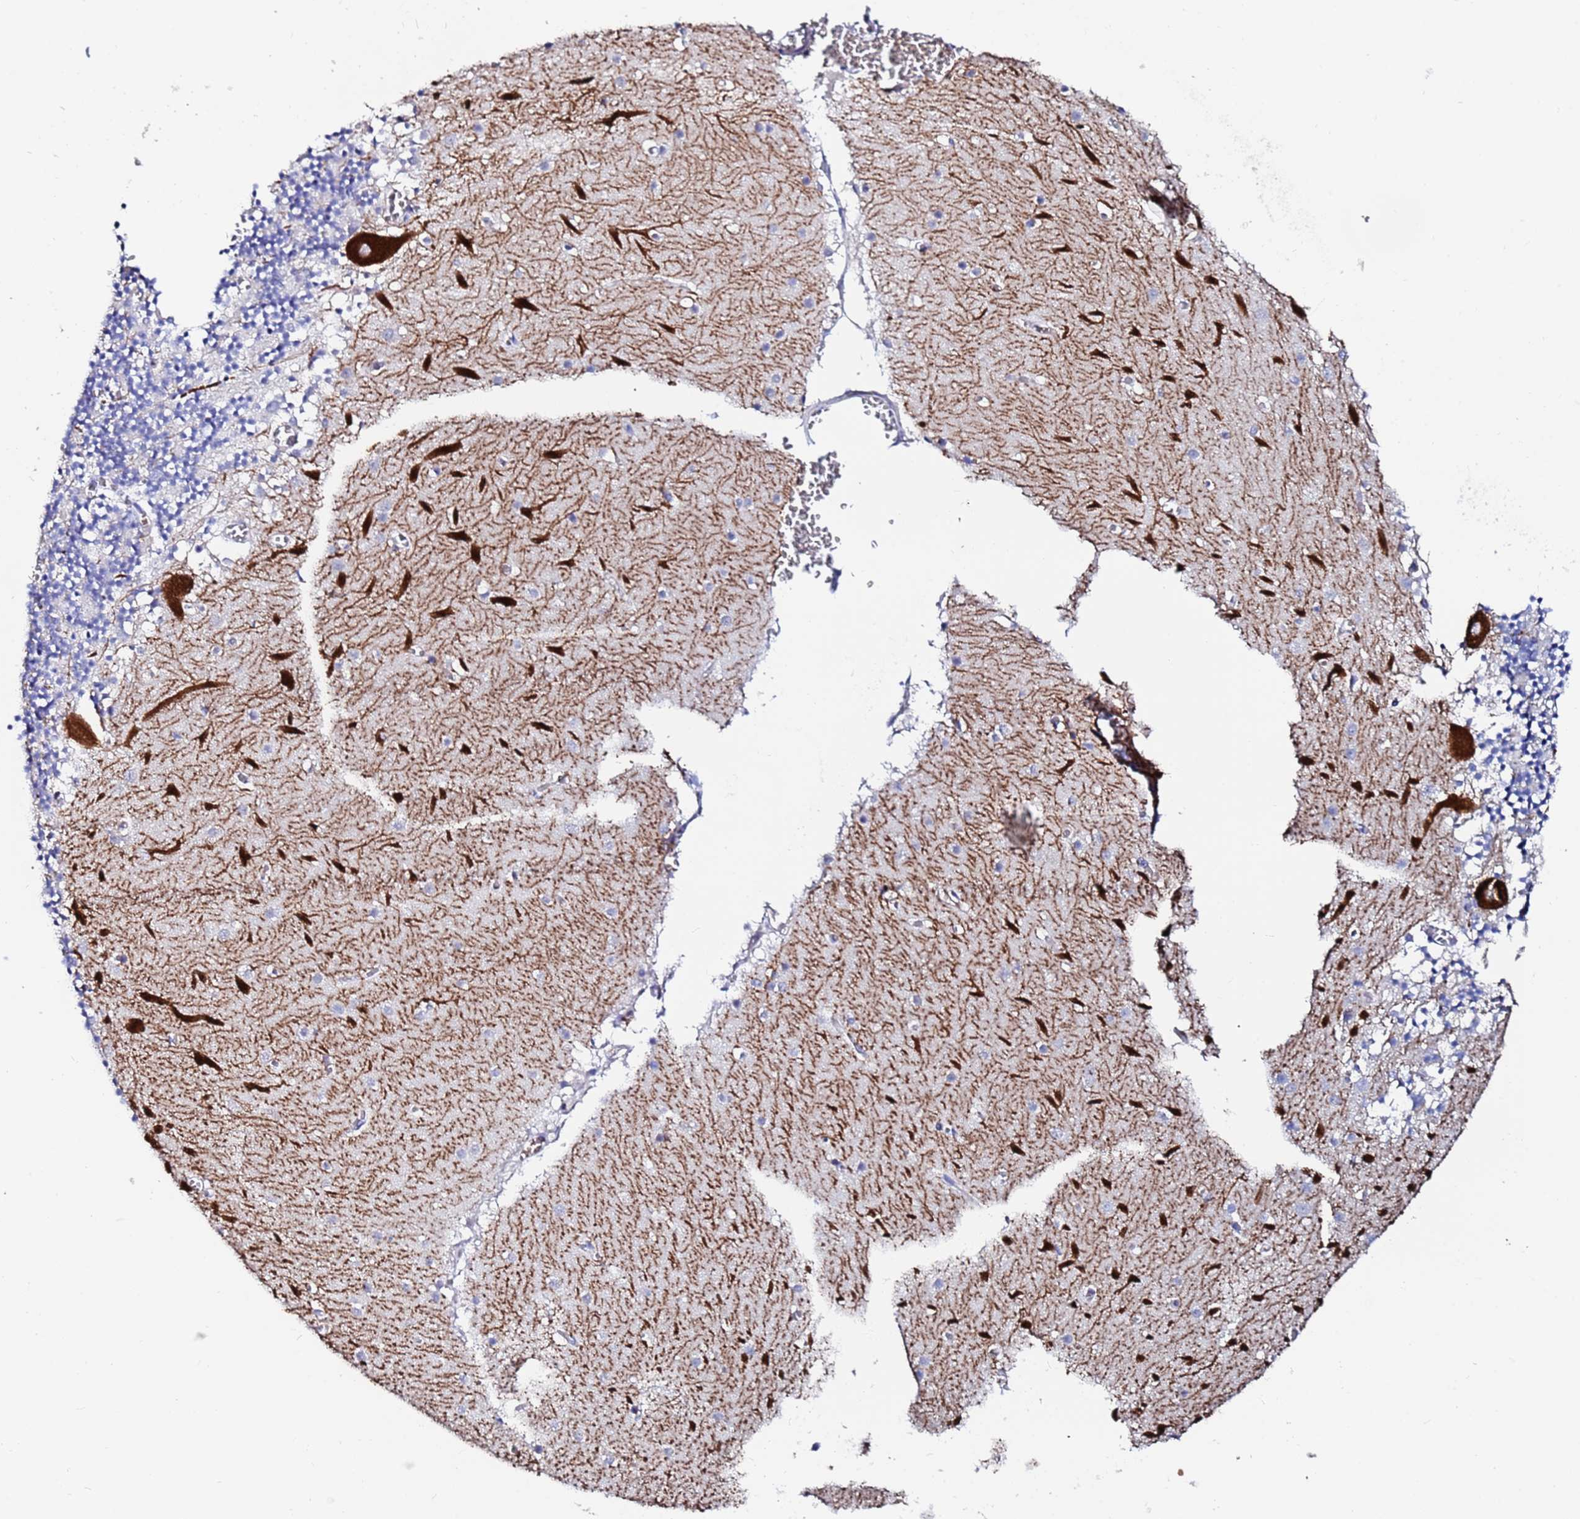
{"staining": {"intensity": "negative", "quantity": "none", "location": "none"}, "tissue": "cerebellum", "cell_type": "Cells in granular layer", "image_type": "normal", "snomed": [{"axis": "morphology", "description": "Normal tissue, NOS"}, {"axis": "topography", "description": "Cerebellum"}], "caption": "DAB (3,3'-diaminobenzidine) immunohistochemical staining of normal cerebellum exhibits no significant staining in cells in granular layer. Nuclei are stained in blue.", "gene": "ZNF26", "patient": {"sex": "female", "age": 28}}